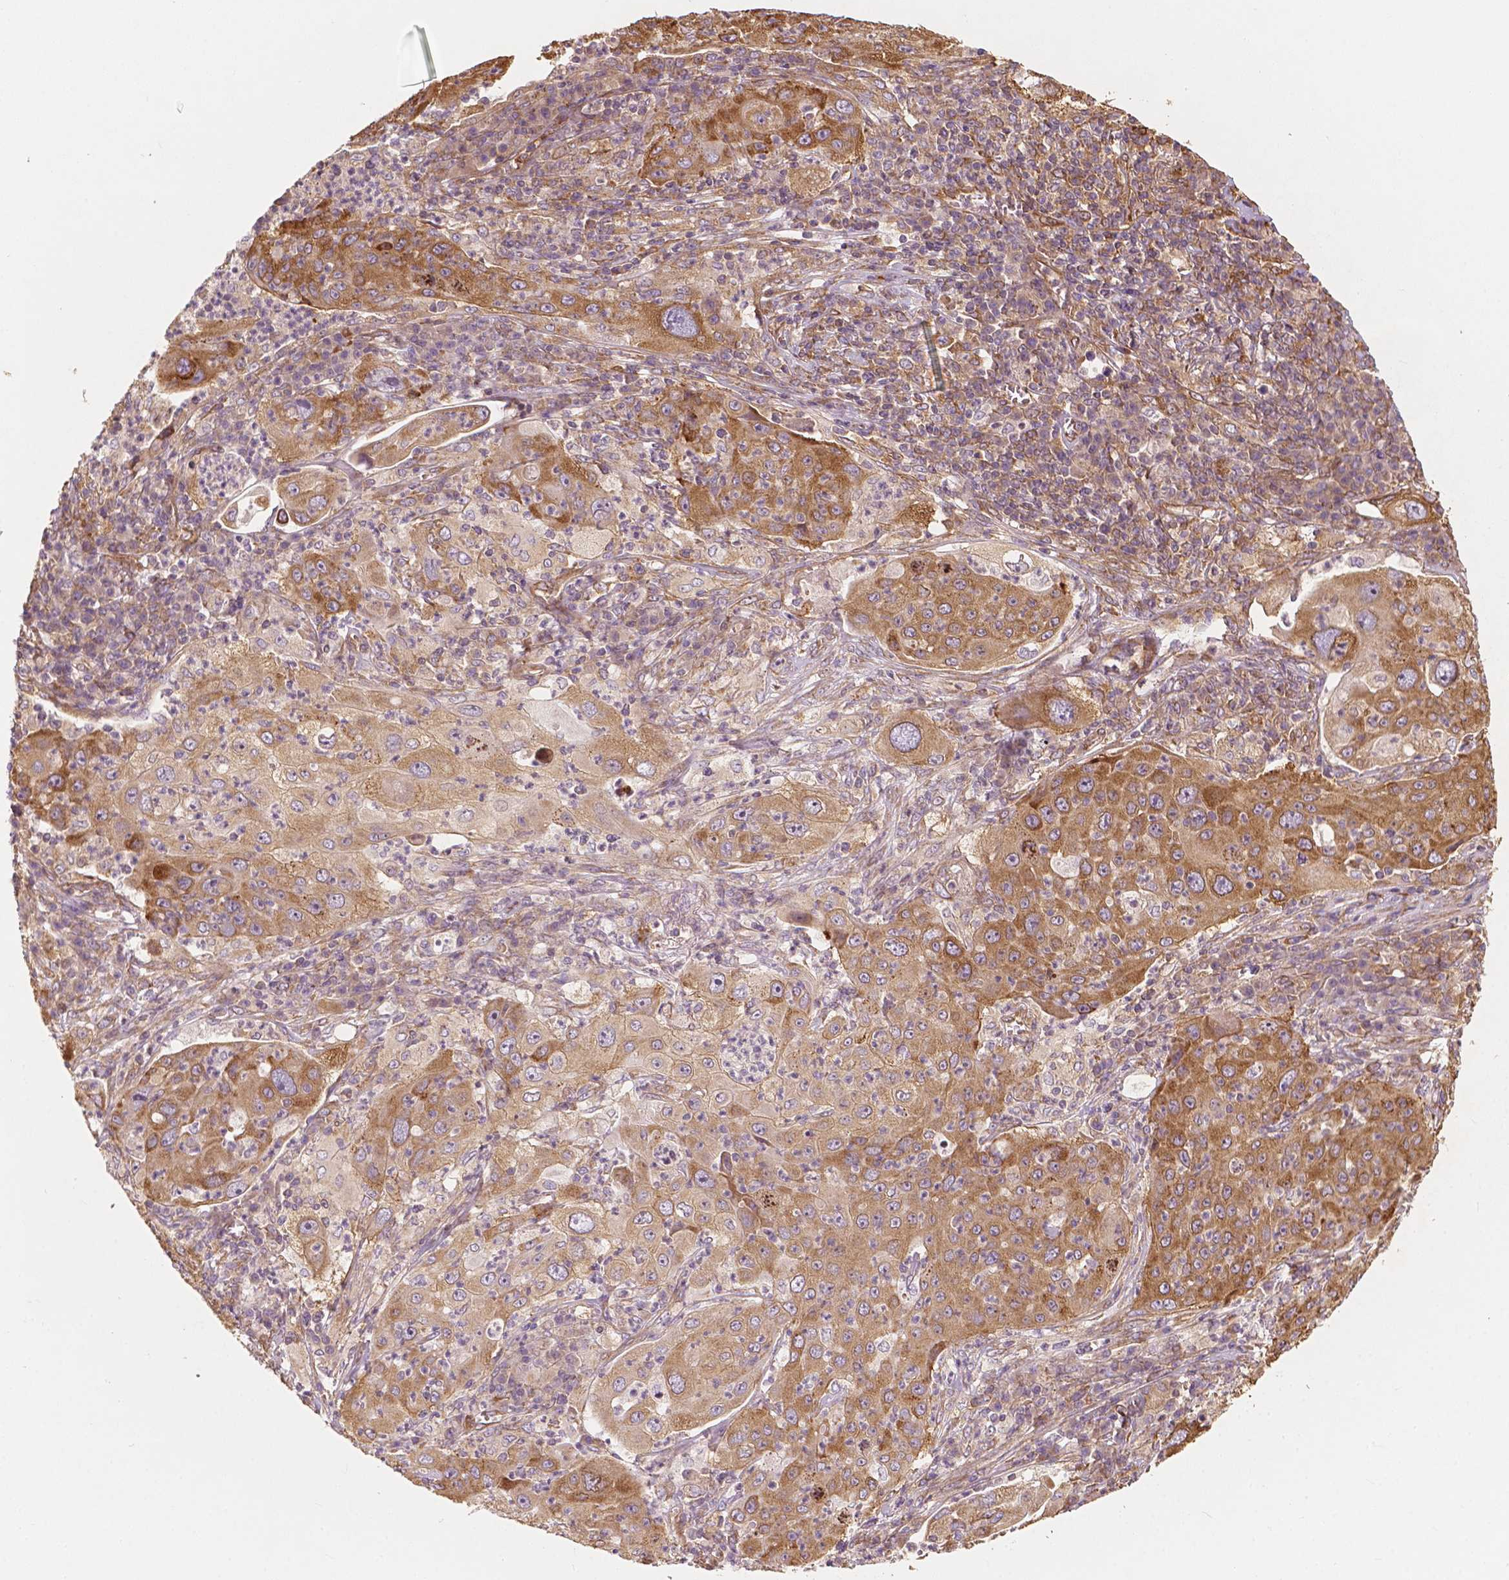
{"staining": {"intensity": "moderate", "quantity": ">75%", "location": "cytoplasmic/membranous"}, "tissue": "lung cancer", "cell_type": "Tumor cells", "image_type": "cancer", "snomed": [{"axis": "morphology", "description": "Squamous cell carcinoma, NOS"}, {"axis": "topography", "description": "Lung"}], "caption": "Immunohistochemistry (IHC) (DAB) staining of lung squamous cell carcinoma exhibits moderate cytoplasmic/membranous protein staining in about >75% of tumor cells.", "gene": "G3BP1", "patient": {"sex": "female", "age": 59}}